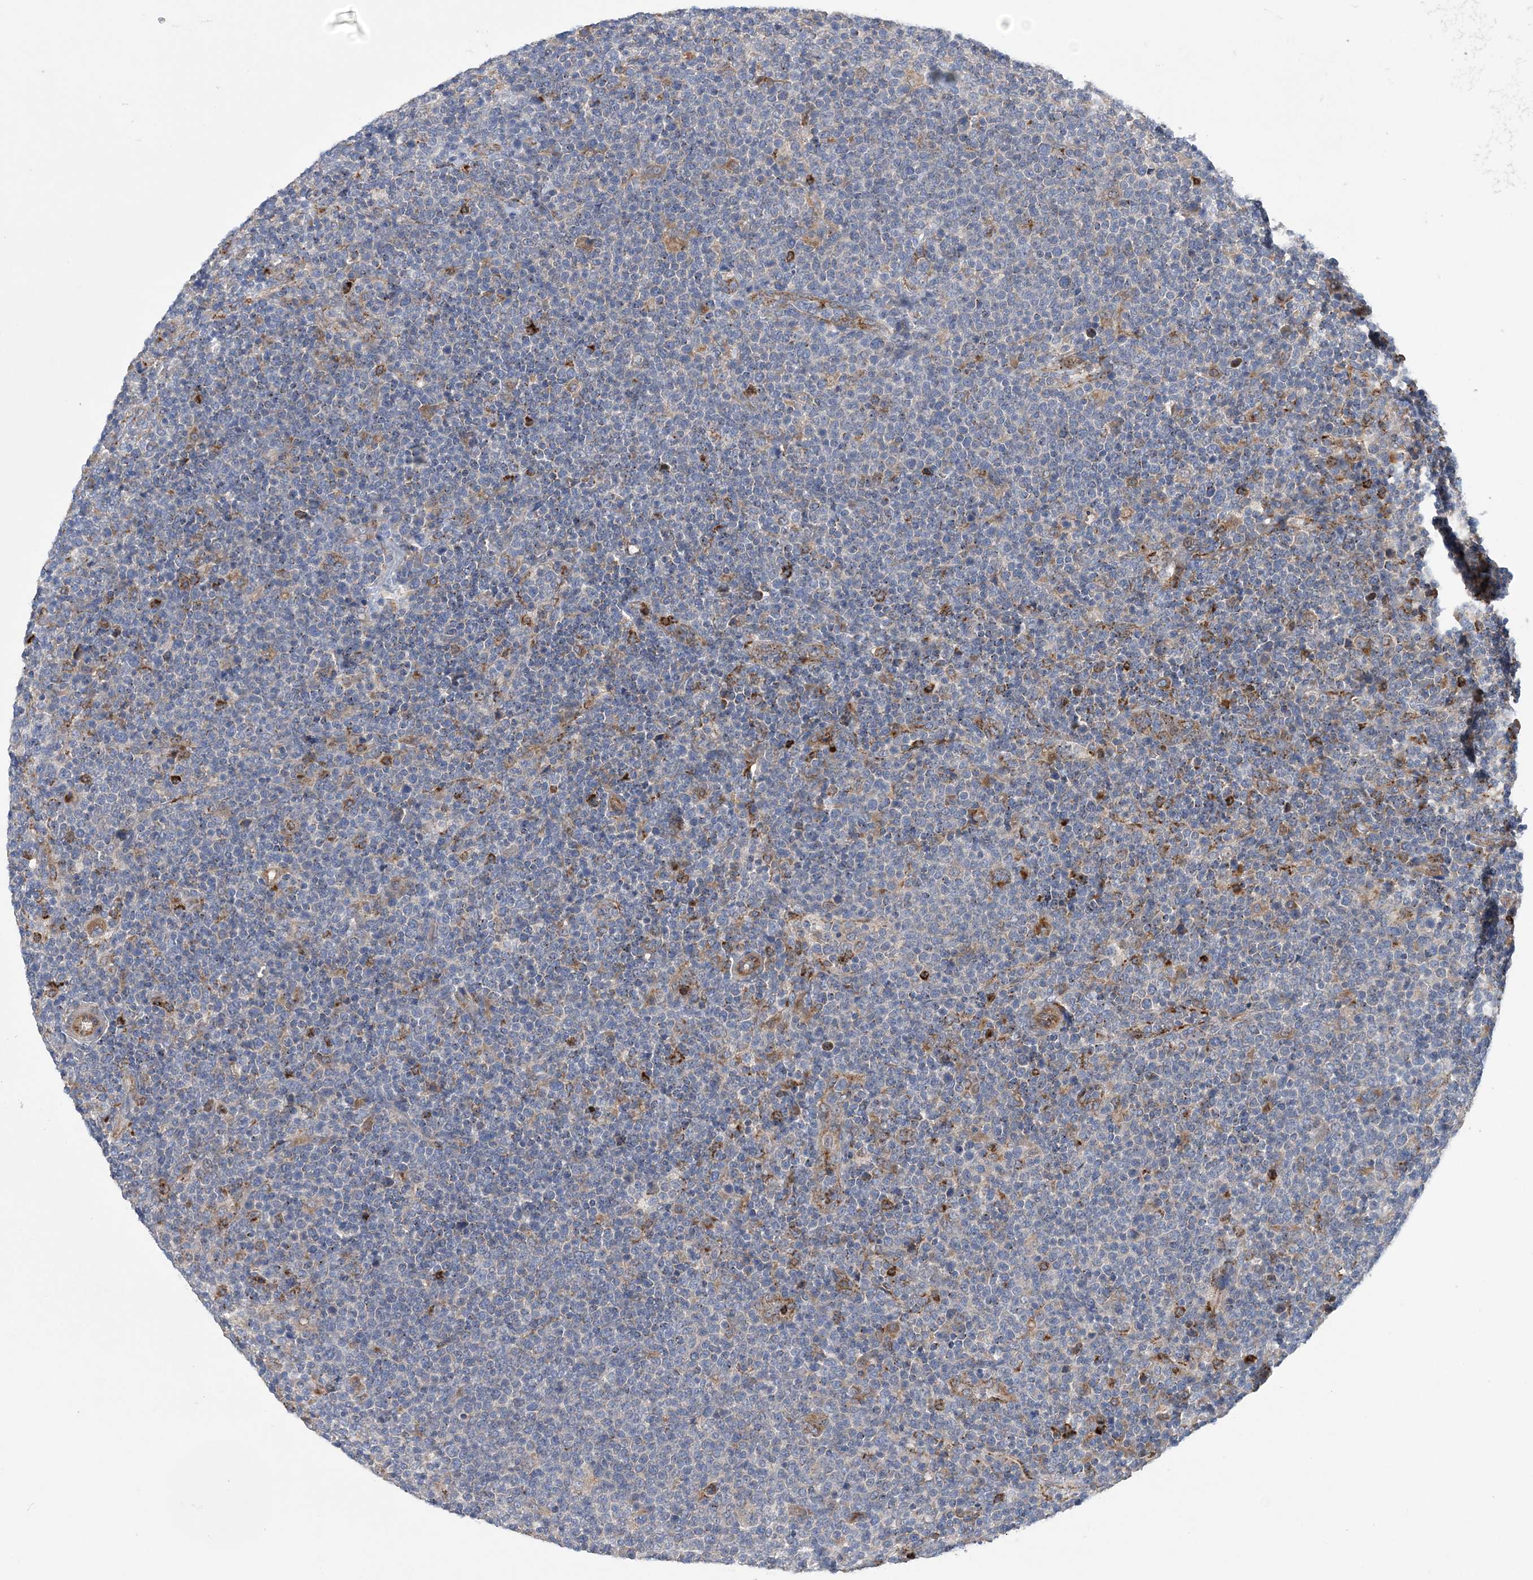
{"staining": {"intensity": "negative", "quantity": "none", "location": "none"}, "tissue": "lymphoma", "cell_type": "Tumor cells", "image_type": "cancer", "snomed": [{"axis": "morphology", "description": "Malignant lymphoma, non-Hodgkin's type, High grade"}, {"axis": "topography", "description": "Lymph node"}], "caption": "Lymphoma stained for a protein using IHC reveals no expression tumor cells.", "gene": "PTTG1IP", "patient": {"sex": "male", "age": 61}}